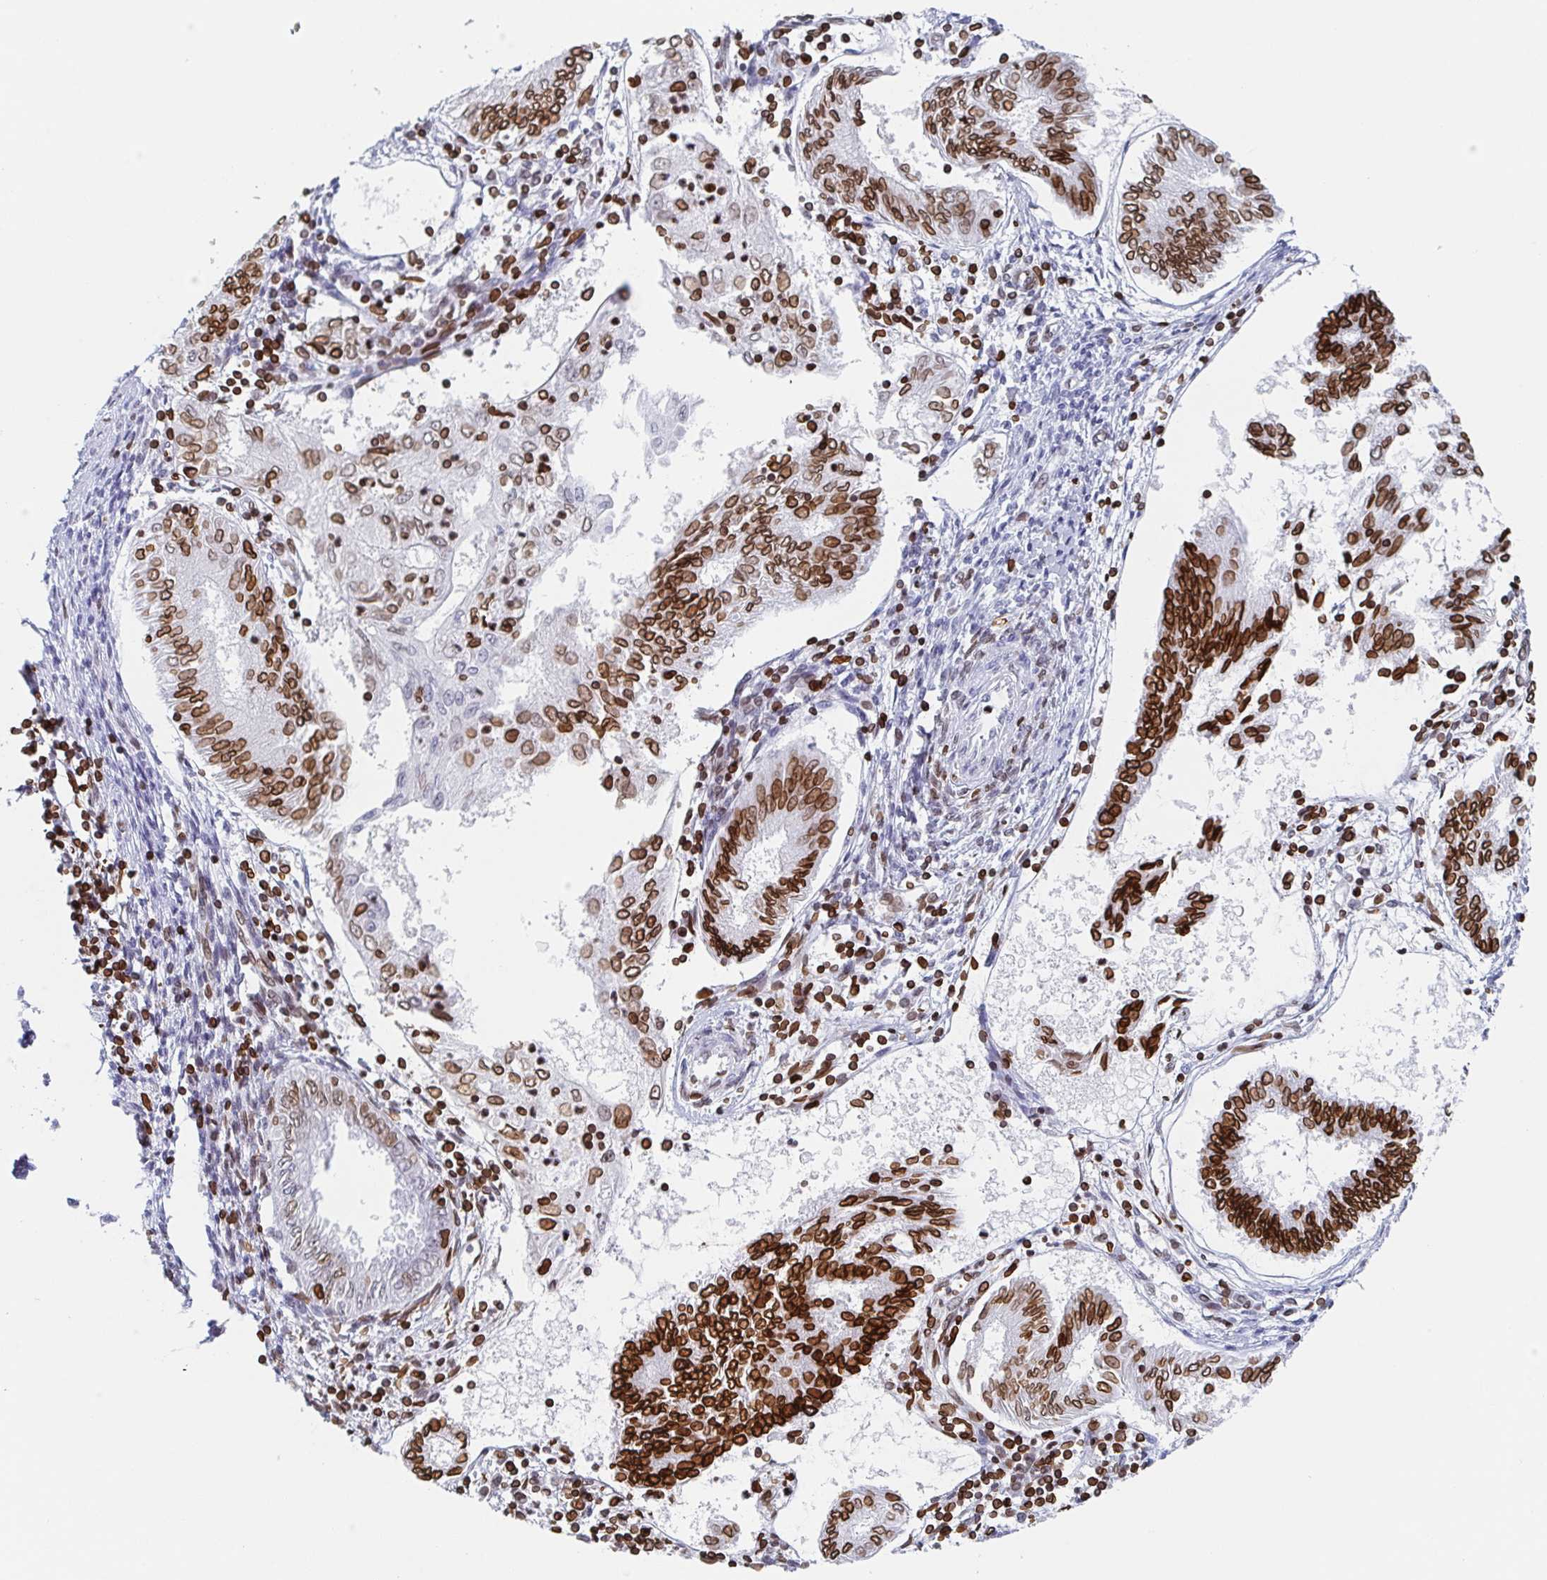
{"staining": {"intensity": "strong", "quantity": ">75%", "location": "cytoplasmic/membranous,nuclear"}, "tissue": "endometrial cancer", "cell_type": "Tumor cells", "image_type": "cancer", "snomed": [{"axis": "morphology", "description": "Adenocarcinoma, NOS"}, {"axis": "topography", "description": "Endometrium"}], "caption": "The photomicrograph shows immunohistochemical staining of adenocarcinoma (endometrial). There is strong cytoplasmic/membranous and nuclear staining is identified in approximately >75% of tumor cells.", "gene": "BTBD7", "patient": {"sex": "female", "age": 68}}